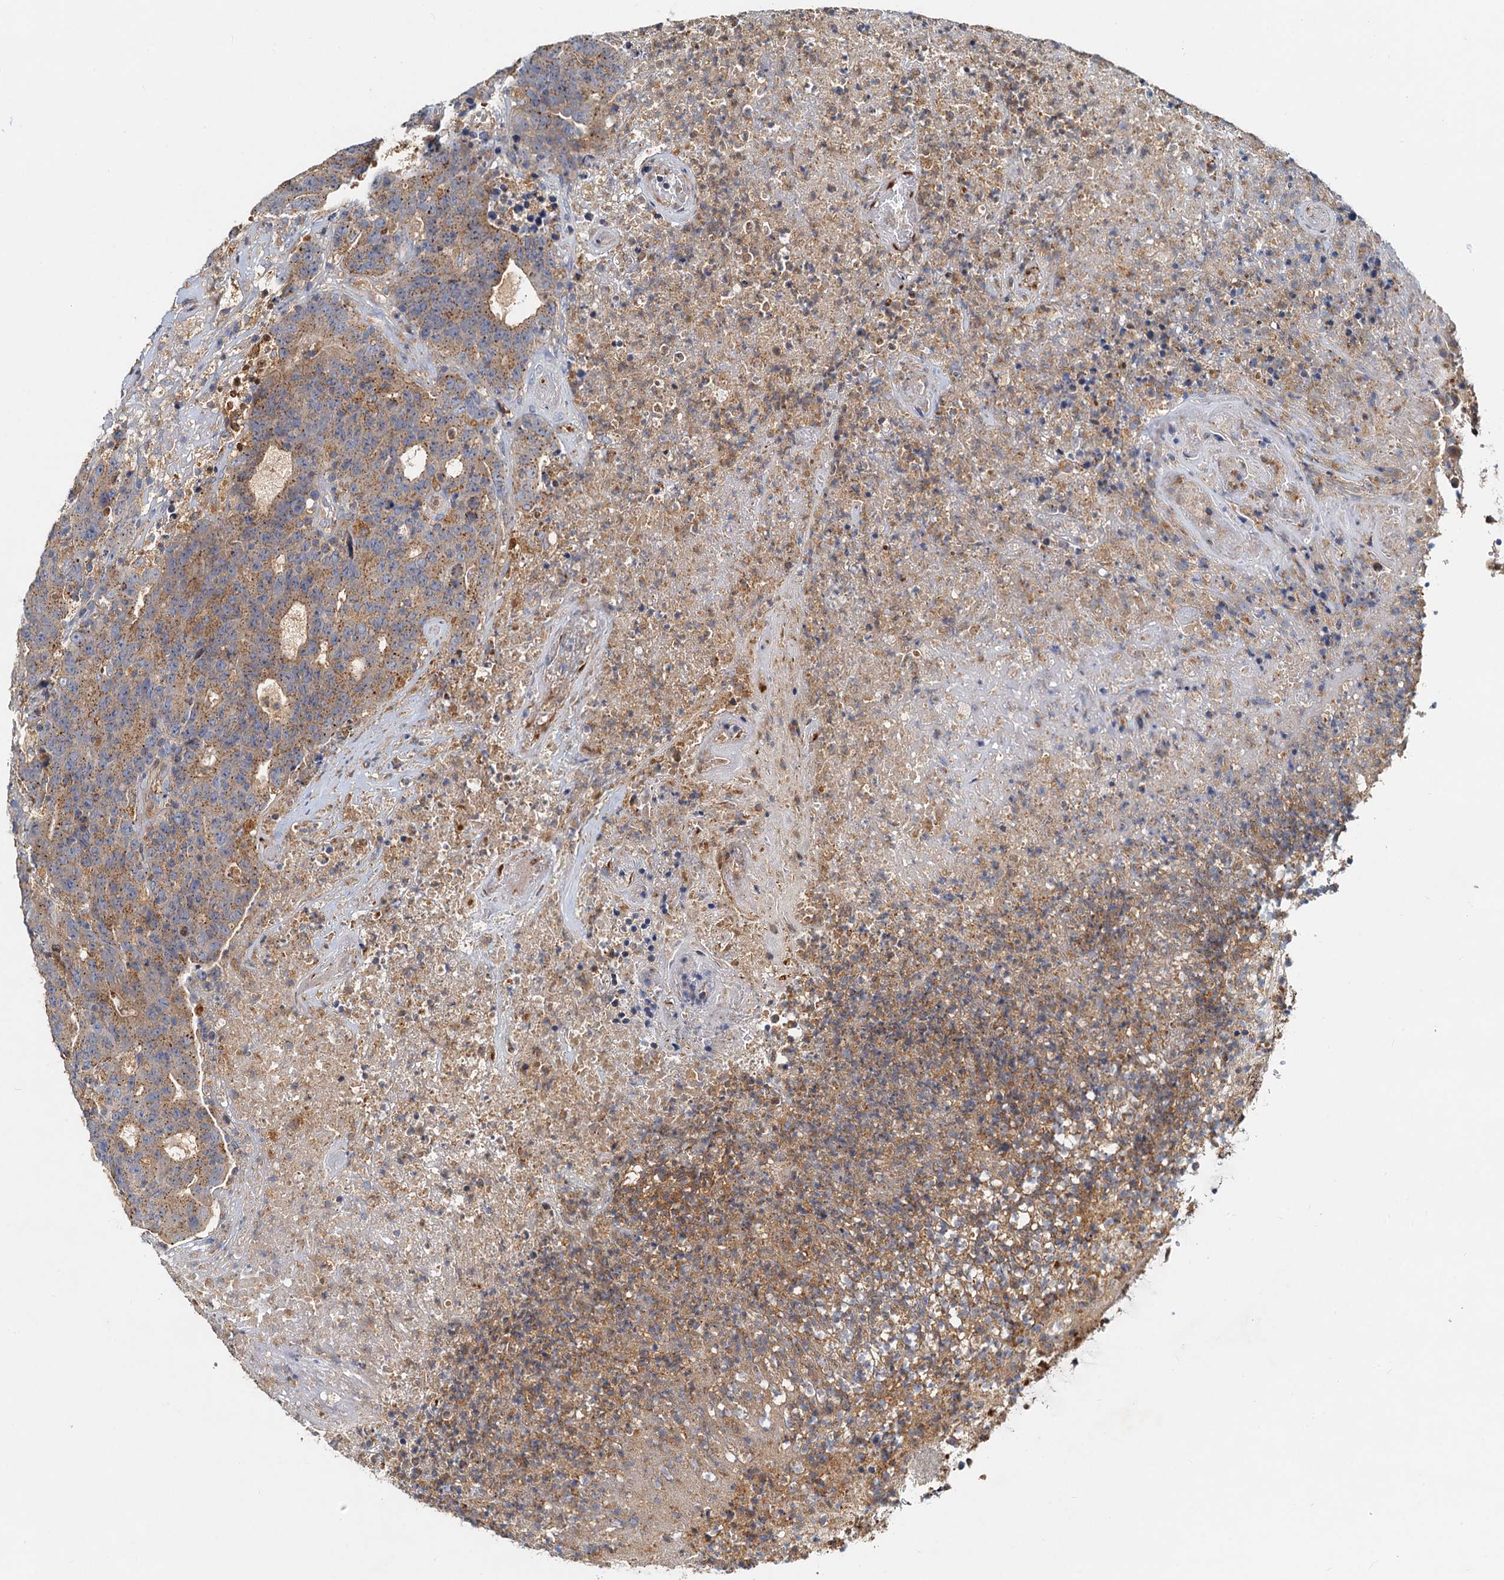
{"staining": {"intensity": "moderate", "quantity": ">75%", "location": "cytoplasmic/membranous"}, "tissue": "colorectal cancer", "cell_type": "Tumor cells", "image_type": "cancer", "snomed": [{"axis": "morphology", "description": "Adenocarcinoma, NOS"}, {"axis": "topography", "description": "Colon"}], "caption": "DAB immunohistochemical staining of colorectal cancer (adenocarcinoma) shows moderate cytoplasmic/membranous protein expression in approximately >75% of tumor cells.", "gene": "TOLLIP", "patient": {"sex": "female", "age": 75}}